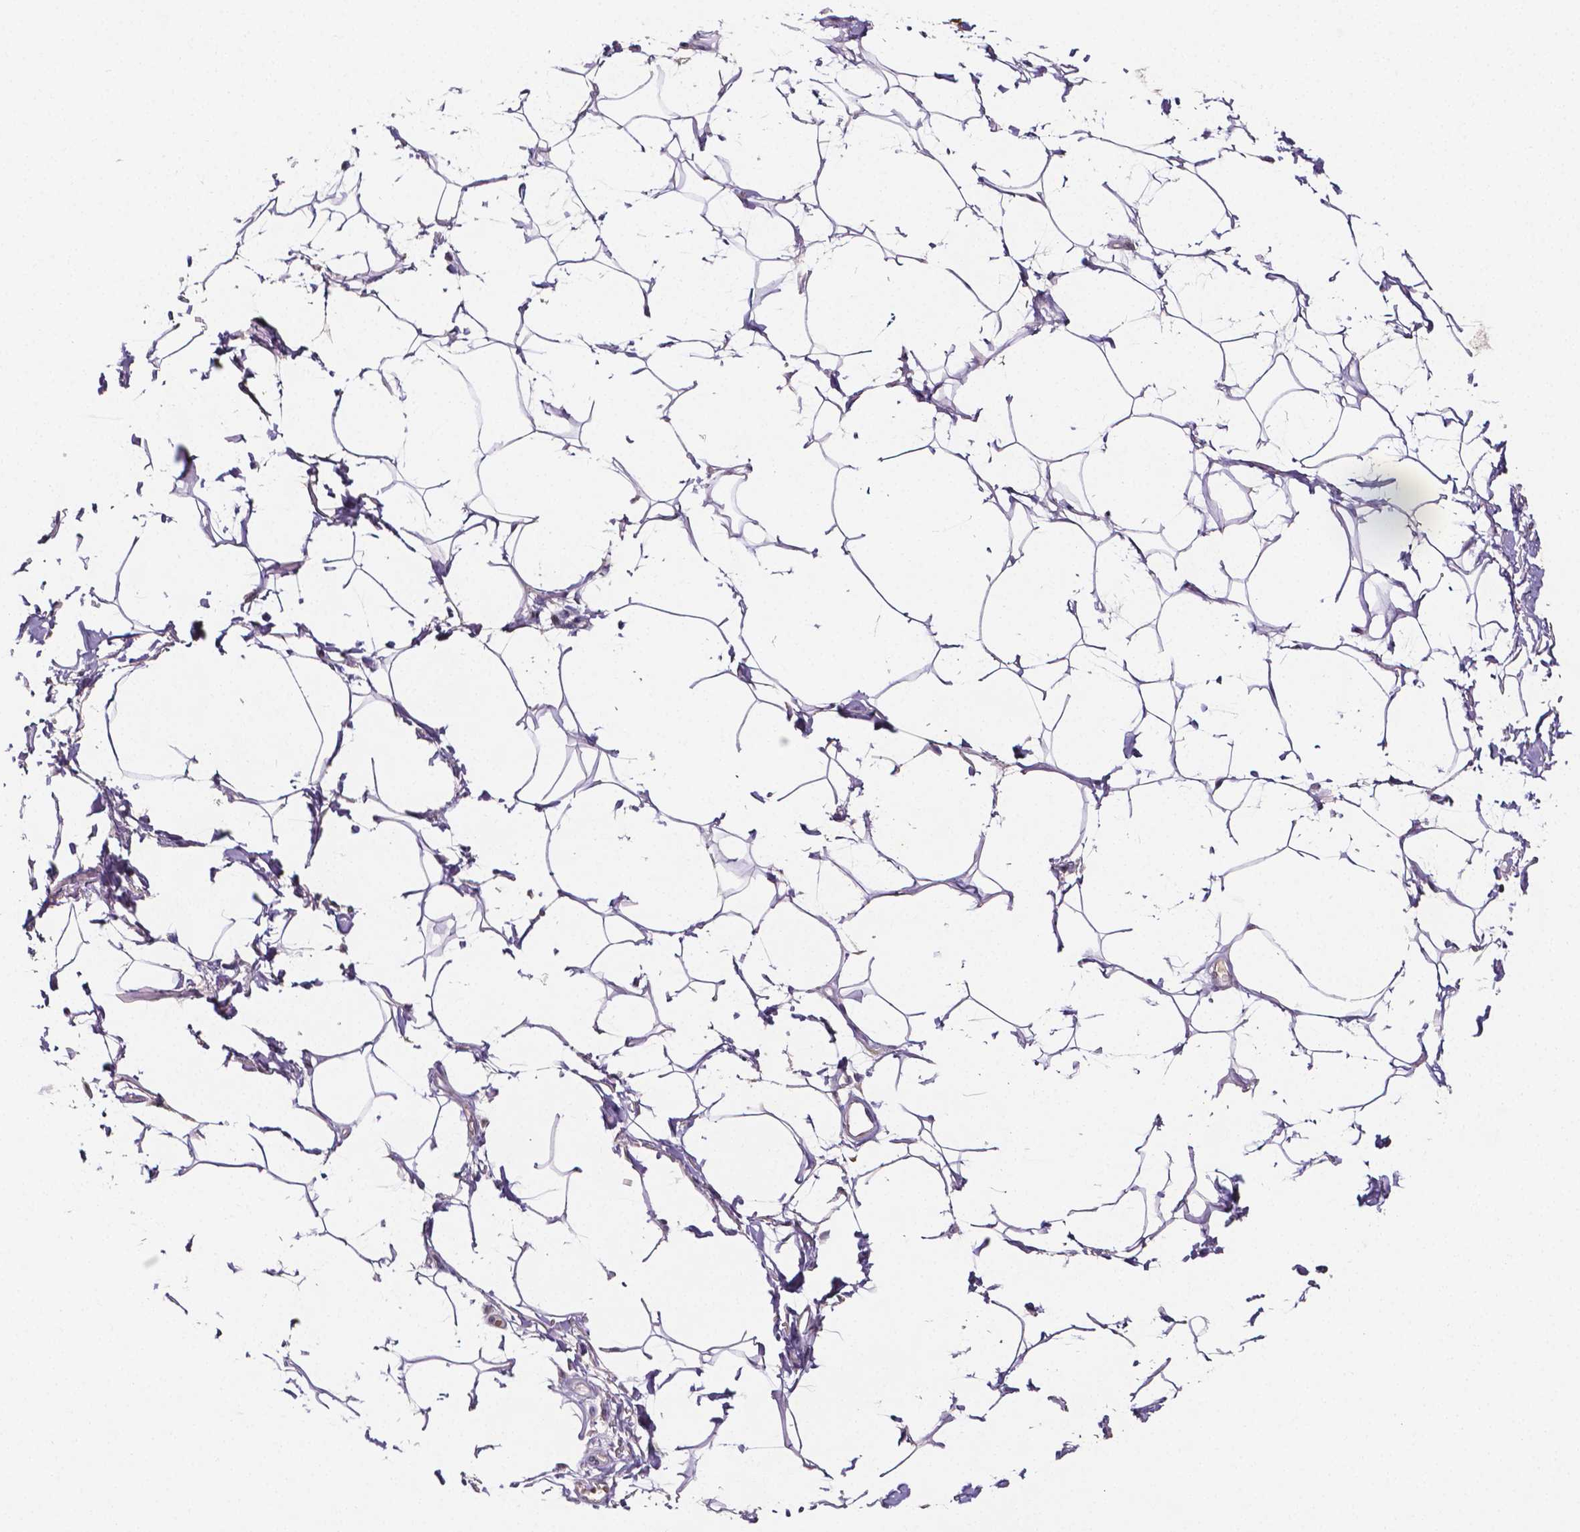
{"staining": {"intensity": "negative", "quantity": "none", "location": "none"}, "tissue": "adipose tissue", "cell_type": "Adipocytes", "image_type": "normal", "snomed": [{"axis": "morphology", "description": "Normal tissue, NOS"}, {"axis": "topography", "description": "Peripheral nerve tissue"}], "caption": "A photomicrograph of adipose tissue stained for a protein reveals no brown staining in adipocytes. (DAB (3,3'-diaminobenzidine) immunohistochemistry visualized using brightfield microscopy, high magnification).", "gene": "NRGN", "patient": {"sex": "male", "age": 51}}